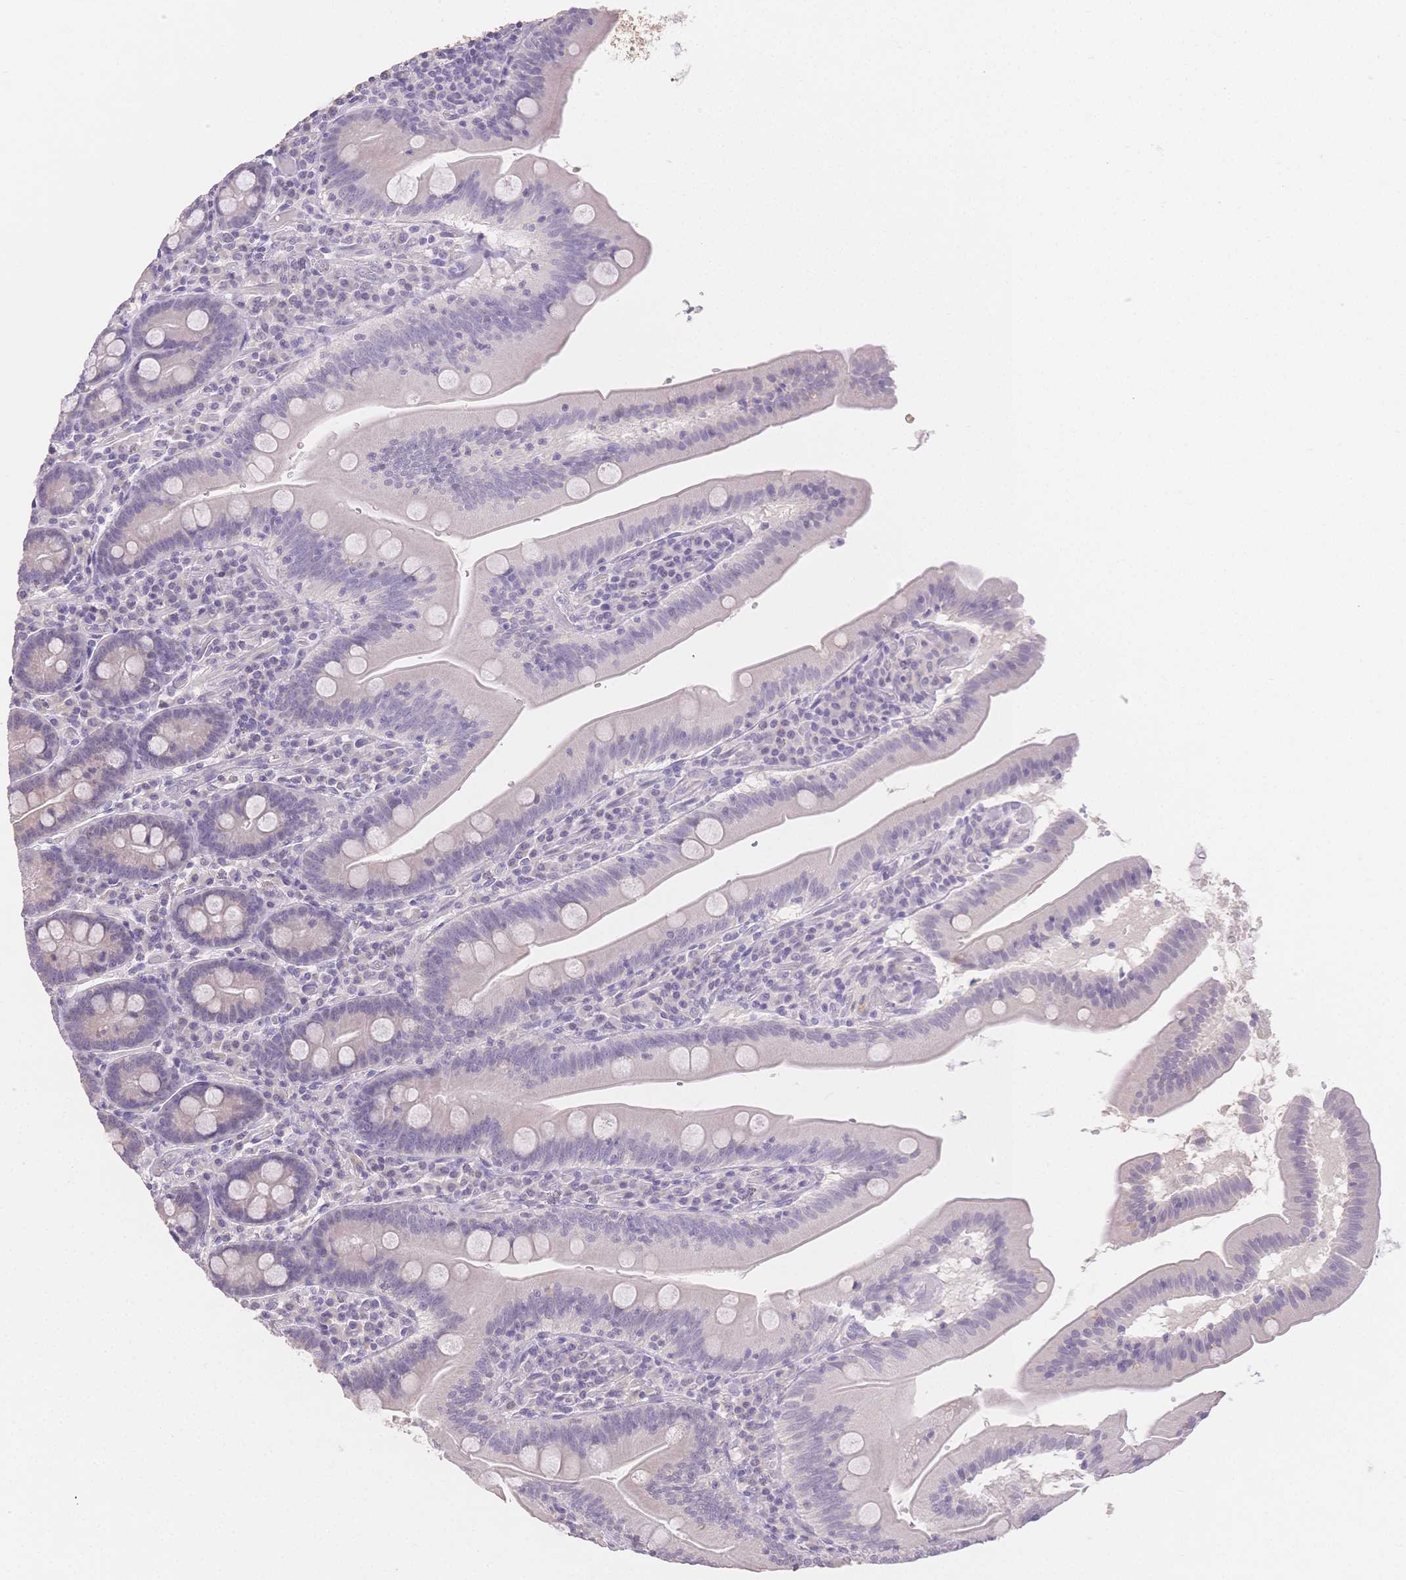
{"staining": {"intensity": "weak", "quantity": "<25%", "location": "cytoplasmic/membranous"}, "tissue": "small intestine", "cell_type": "Glandular cells", "image_type": "normal", "snomed": [{"axis": "morphology", "description": "Normal tissue, NOS"}, {"axis": "topography", "description": "Small intestine"}], "caption": "Small intestine was stained to show a protein in brown. There is no significant positivity in glandular cells. The staining was performed using DAB (3,3'-diaminobenzidine) to visualize the protein expression in brown, while the nuclei were stained in blue with hematoxylin (Magnification: 20x).", "gene": "SUV39H2", "patient": {"sex": "male", "age": 37}}